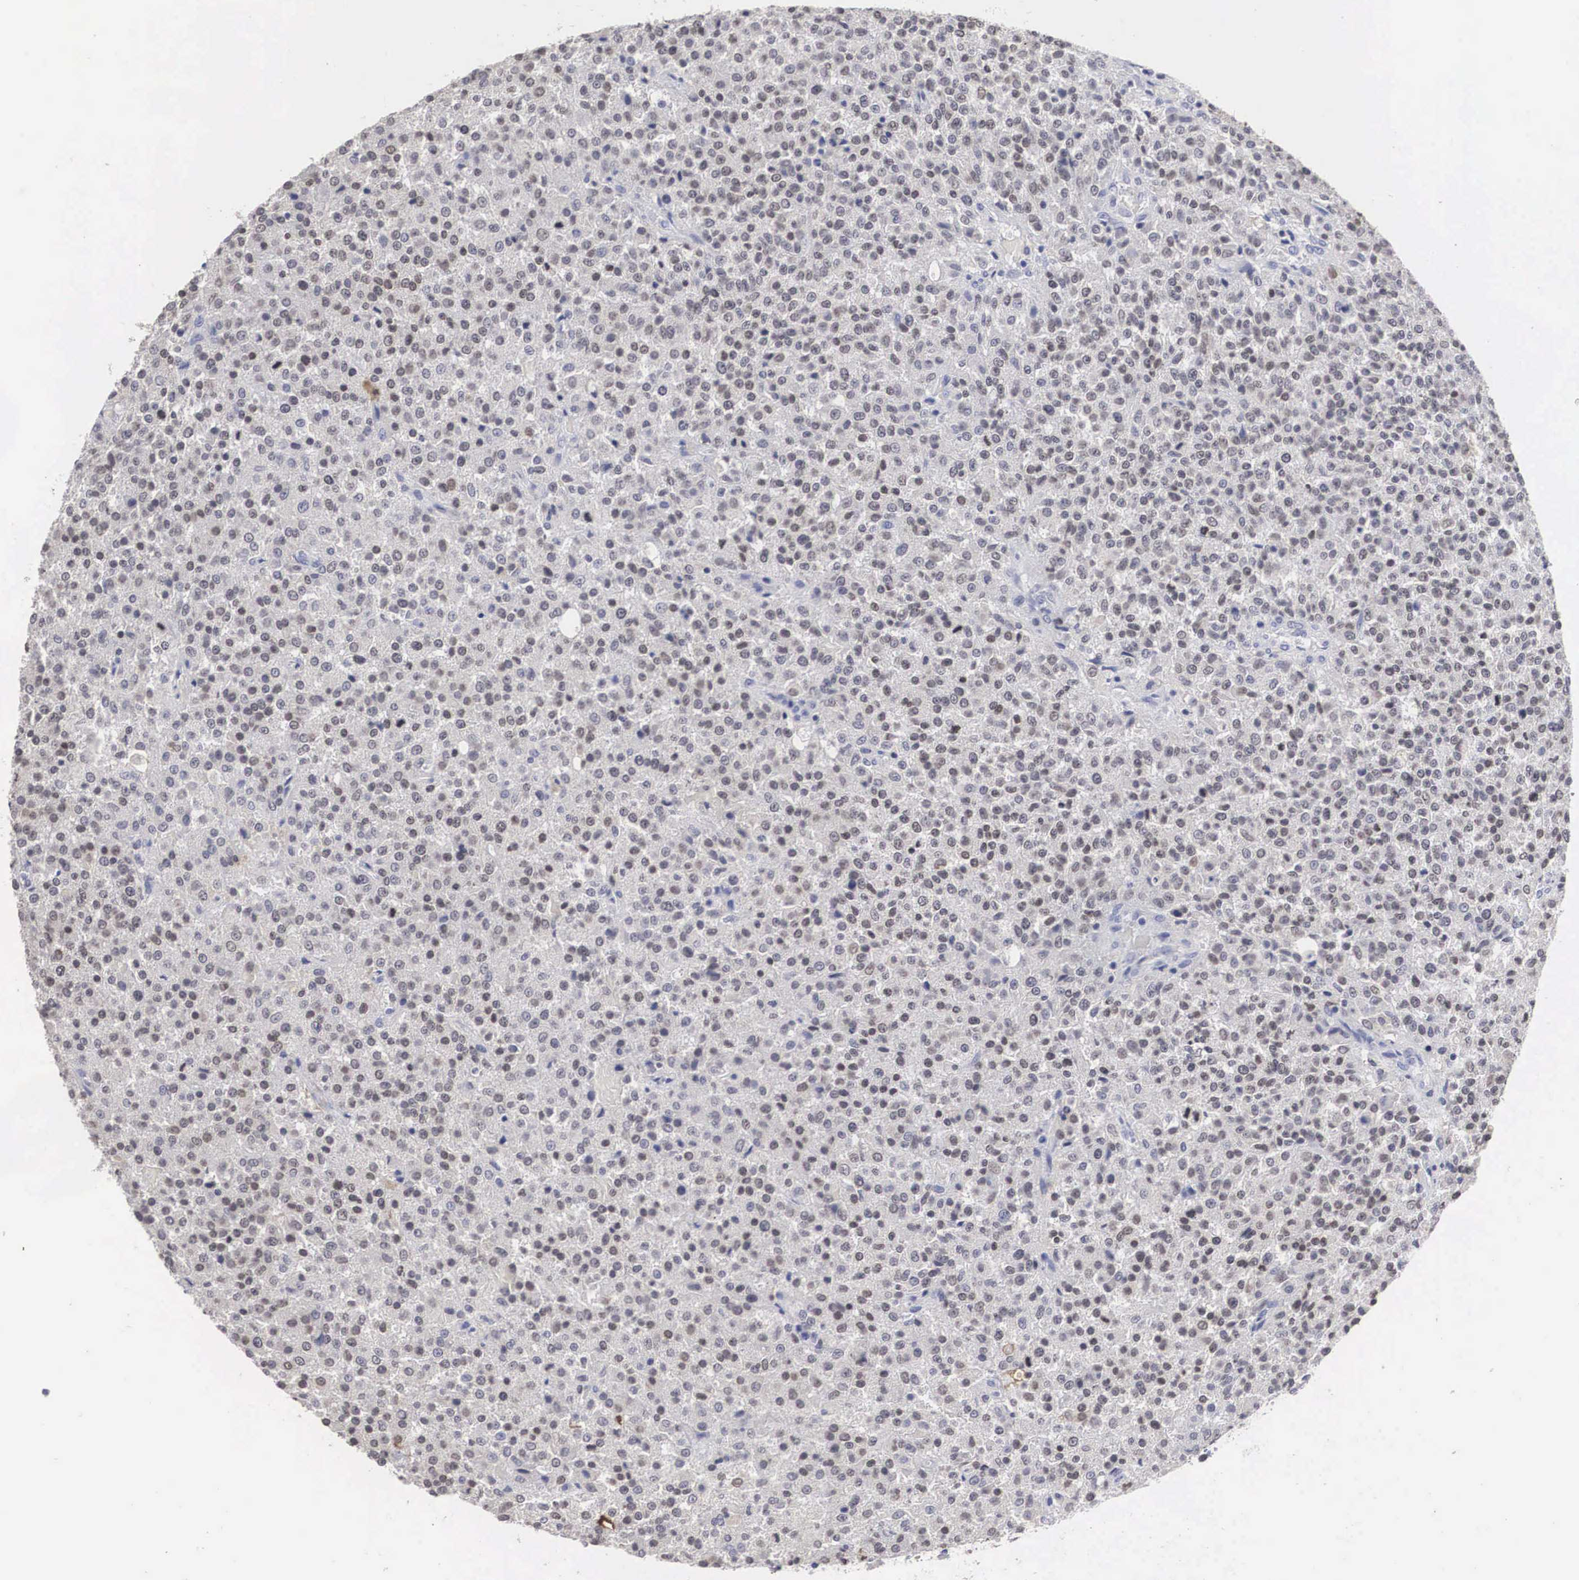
{"staining": {"intensity": "weak", "quantity": "<25%", "location": "cytoplasmic/membranous"}, "tissue": "testis cancer", "cell_type": "Tumor cells", "image_type": "cancer", "snomed": [{"axis": "morphology", "description": "Seminoma, NOS"}, {"axis": "topography", "description": "Testis"}], "caption": "A histopathology image of human seminoma (testis) is negative for staining in tumor cells.", "gene": "HMOX1", "patient": {"sex": "male", "age": 59}}